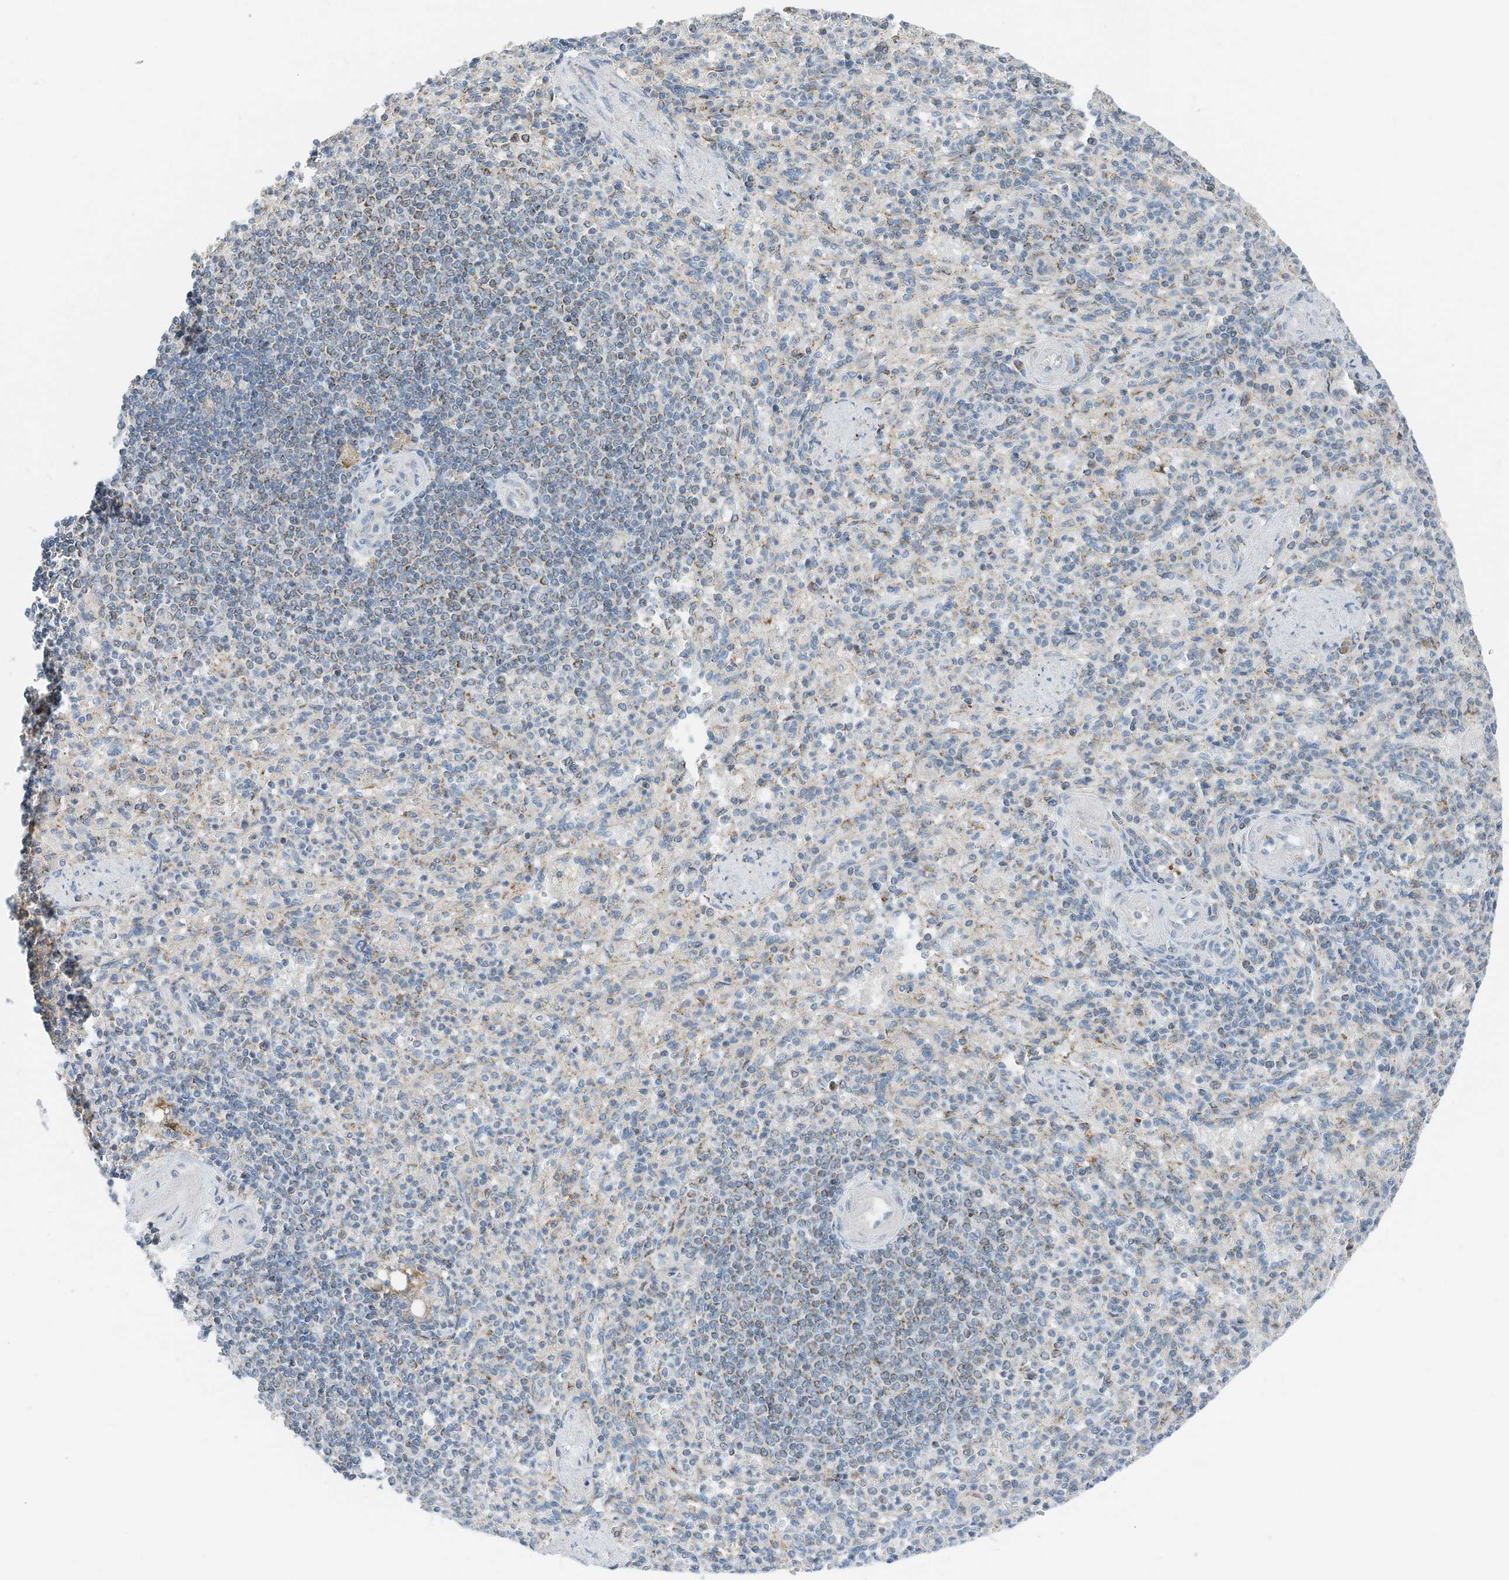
{"staining": {"intensity": "negative", "quantity": "none", "location": "none"}, "tissue": "spleen", "cell_type": "Cells in red pulp", "image_type": "normal", "snomed": [{"axis": "morphology", "description": "Normal tissue, NOS"}, {"axis": "topography", "description": "Spleen"}], "caption": "This histopathology image is of normal spleen stained with immunohistochemistry (IHC) to label a protein in brown with the nuclei are counter-stained blue. There is no staining in cells in red pulp. (Immunohistochemistry (ihc), brightfield microscopy, high magnification).", "gene": "RMND1", "patient": {"sex": "female", "age": 74}}